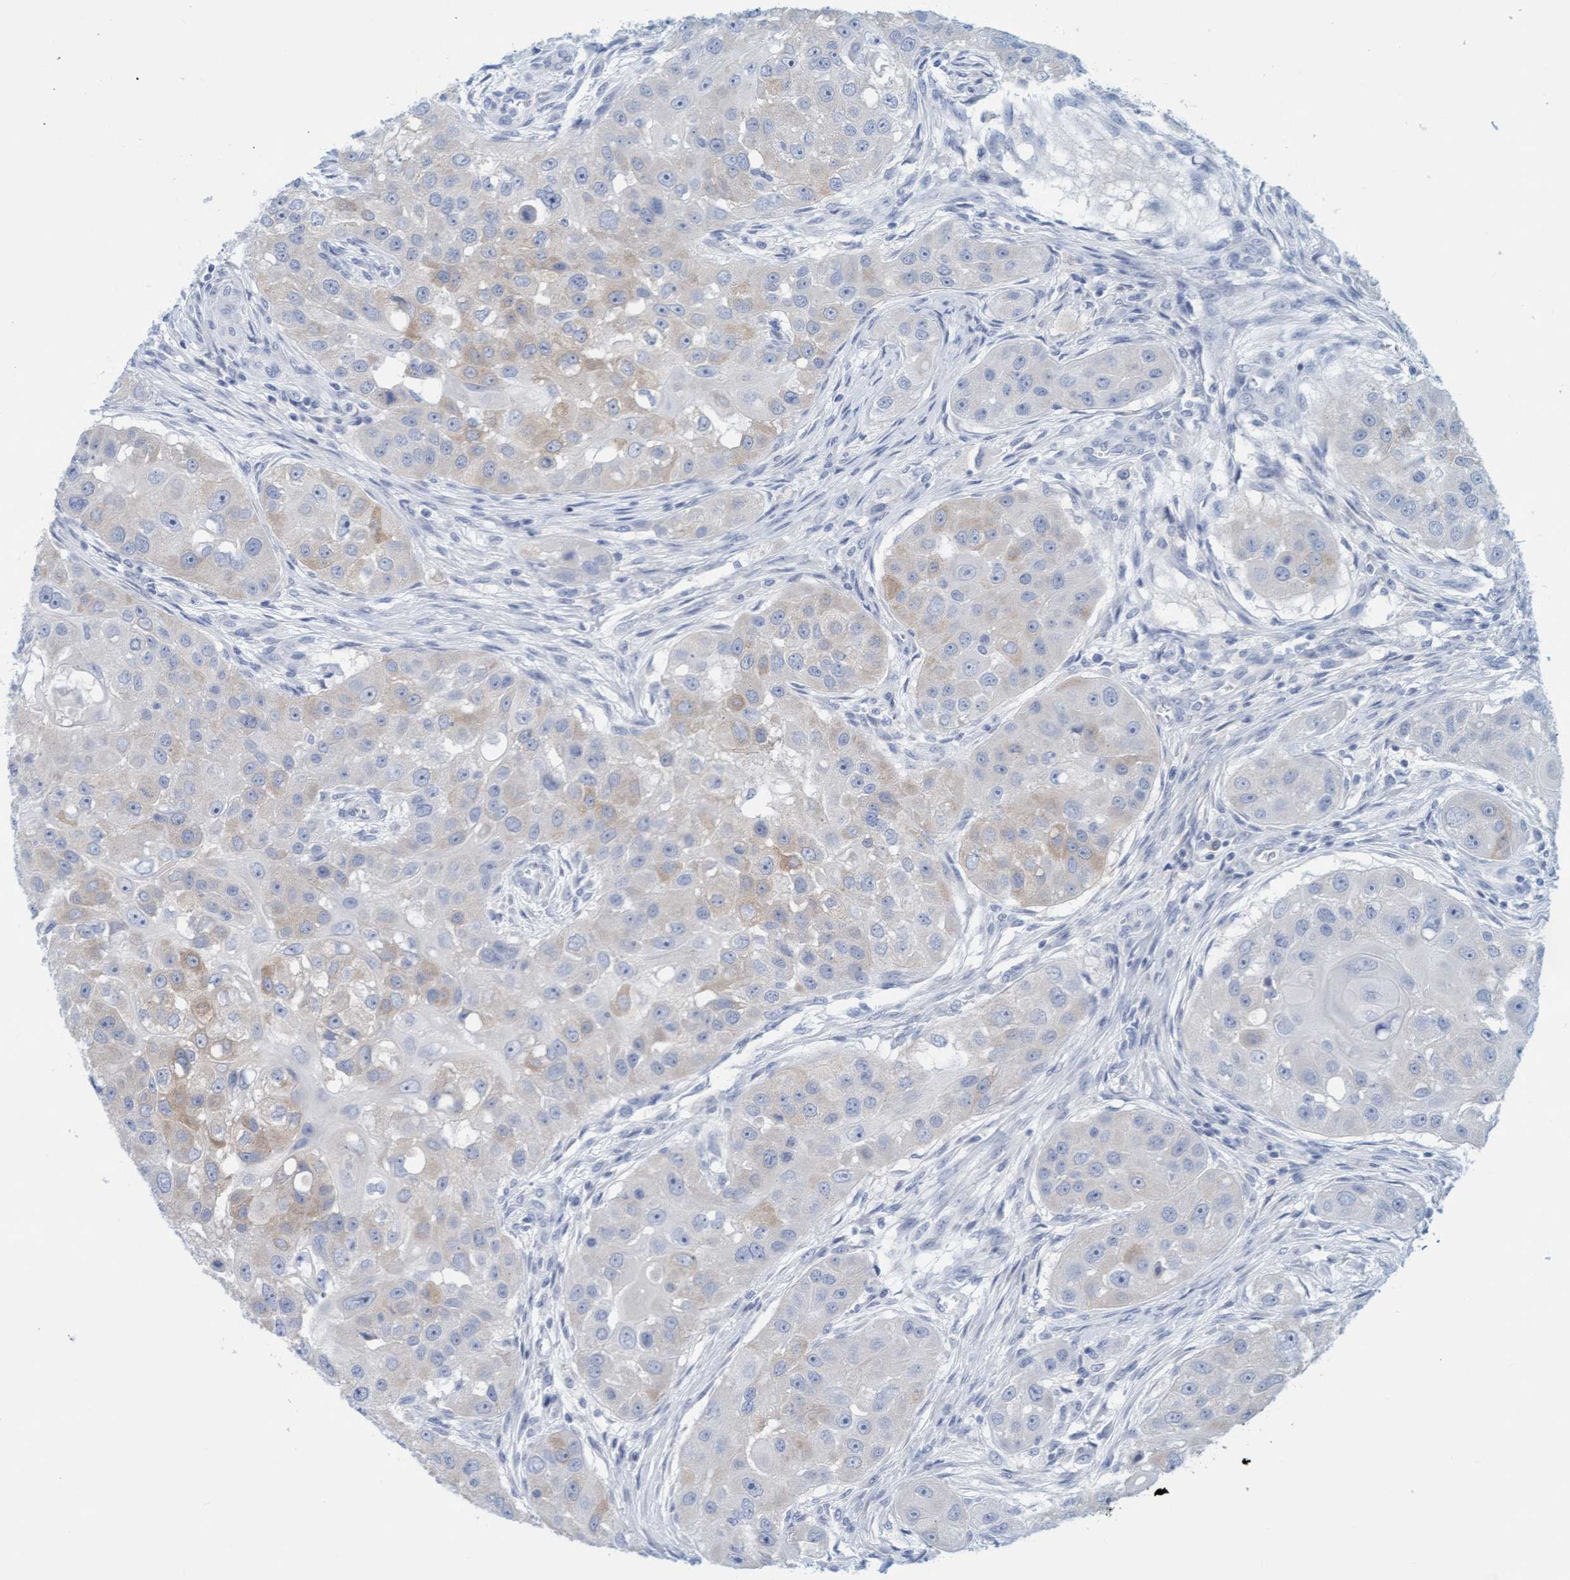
{"staining": {"intensity": "weak", "quantity": "25%-75%", "location": "cytoplasmic/membranous"}, "tissue": "head and neck cancer", "cell_type": "Tumor cells", "image_type": "cancer", "snomed": [{"axis": "morphology", "description": "Normal tissue, NOS"}, {"axis": "morphology", "description": "Squamous cell carcinoma, NOS"}, {"axis": "topography", "description": "Skeletal muscle"}, {"axis": "topography", "description": "Head-Neck"}], "caption": "Immunohistochemistry micrograph of neoplastic tissue: human head and neck cancer (squamous cell carcinoma) stained using immunohistochemistry shows low levels of weak protein expression localized specifically in the cytoplasmic/membranous of tumor cells, appearing as a cytoplasmic/membranous brown color.", "gene": "KLHL11", "patient": {"sex": "male", "age": 51}}